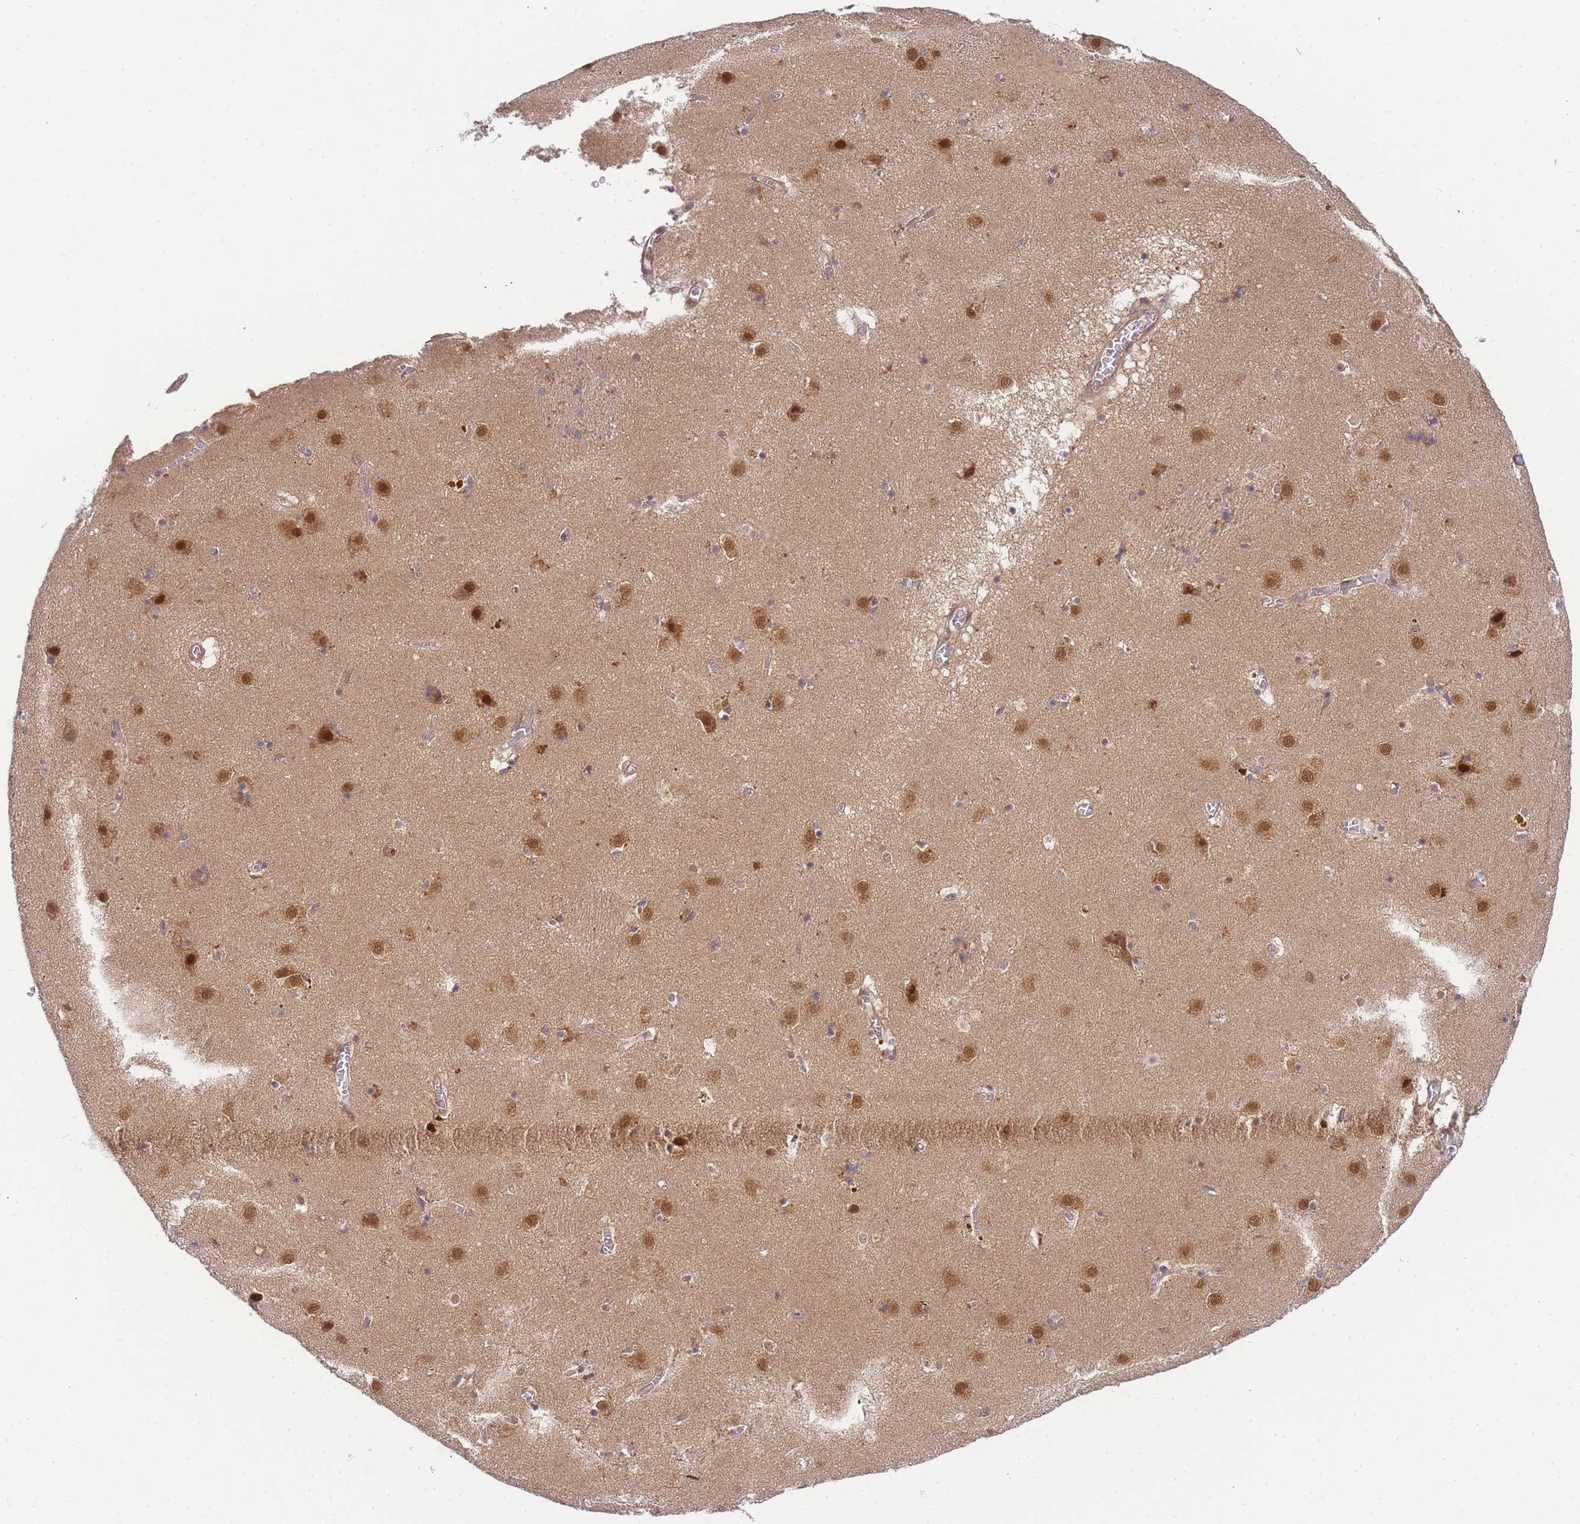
{"staining": {"intensity": "negative", "quantity": "none", "location": "none"}, "tissue": "caudate", "cell_type": "Glial cells", "image_type": "normal", "snomed": [{"axis": "morphology", "description": "Normal tissue, NOS"}, {"axis": "topography", "description": "Lateral ventricle wall"}], "caption": "Immunohistochemistry (IHC) histopathology image of benign caudate: caudate stained with DAB (3,3'-diaminobenzidine) demonstrates no significant protein staining in glial cells. (Brightfield microscopy of DAB (3,3'-diaminobenzidine) IHC at high magnification).", "gene": "KIAA1191", "patient": {"sex": "male", "age": 70}}